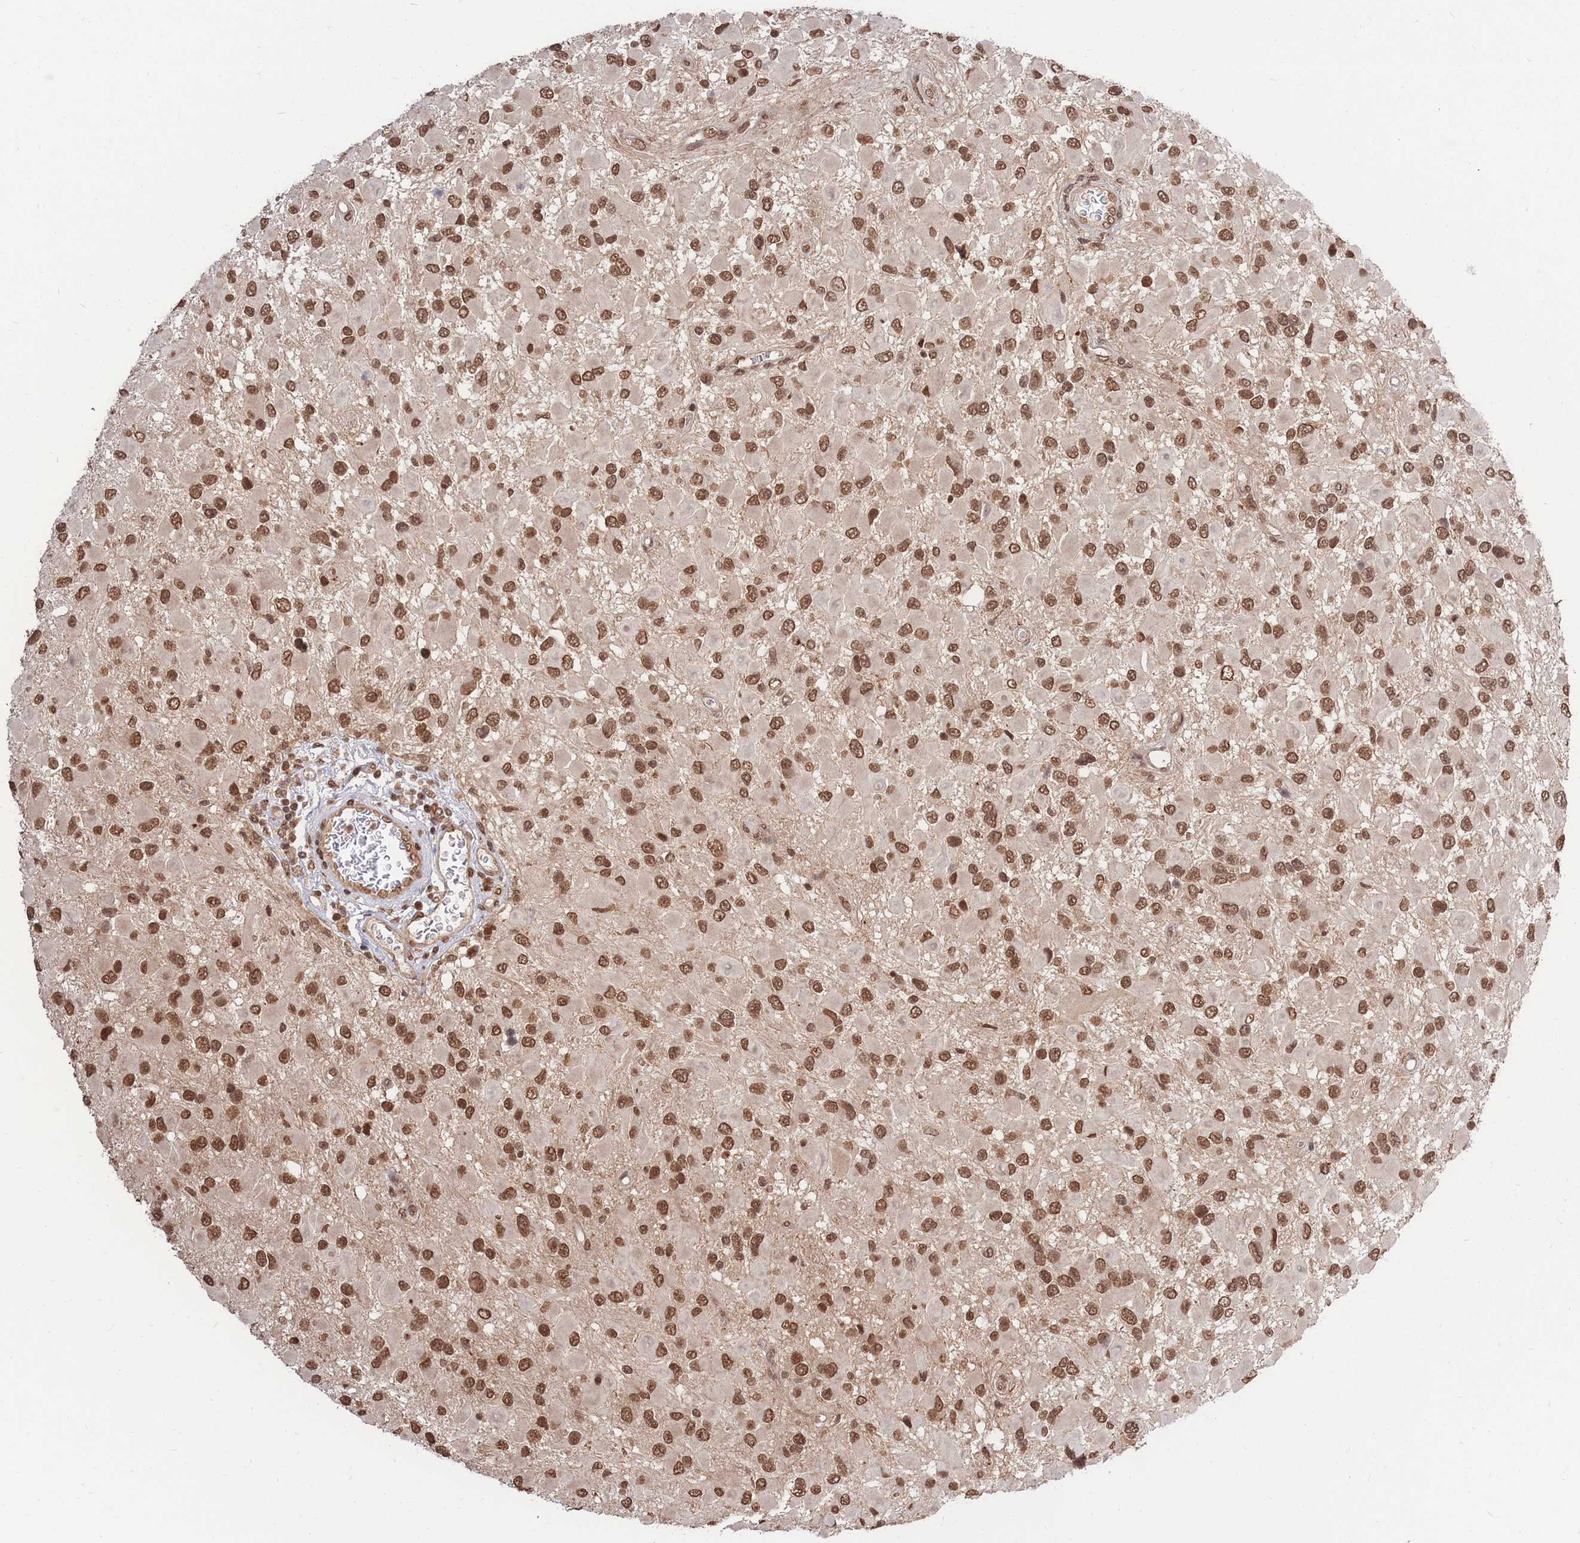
{"staining": {"intensity": "moderate", "quantity": ">75%", "location": "nuclear"}, "tissue": "glioma", "cell_type": "Tumor cells", "image_type": "cancer", "snomed": [{"axis": "morphology", "description": "Glioma, malignant, High grade"}, {"axis": "topography", "description": "Brain"}], "caption": "Malignant glioma (high-grade) stained with a brown dye displays moderate nuclear positive staining in approximately >75% of tumor cells.", "gene": "SRA1", "patient": {"sex": "male", "age": 53}}